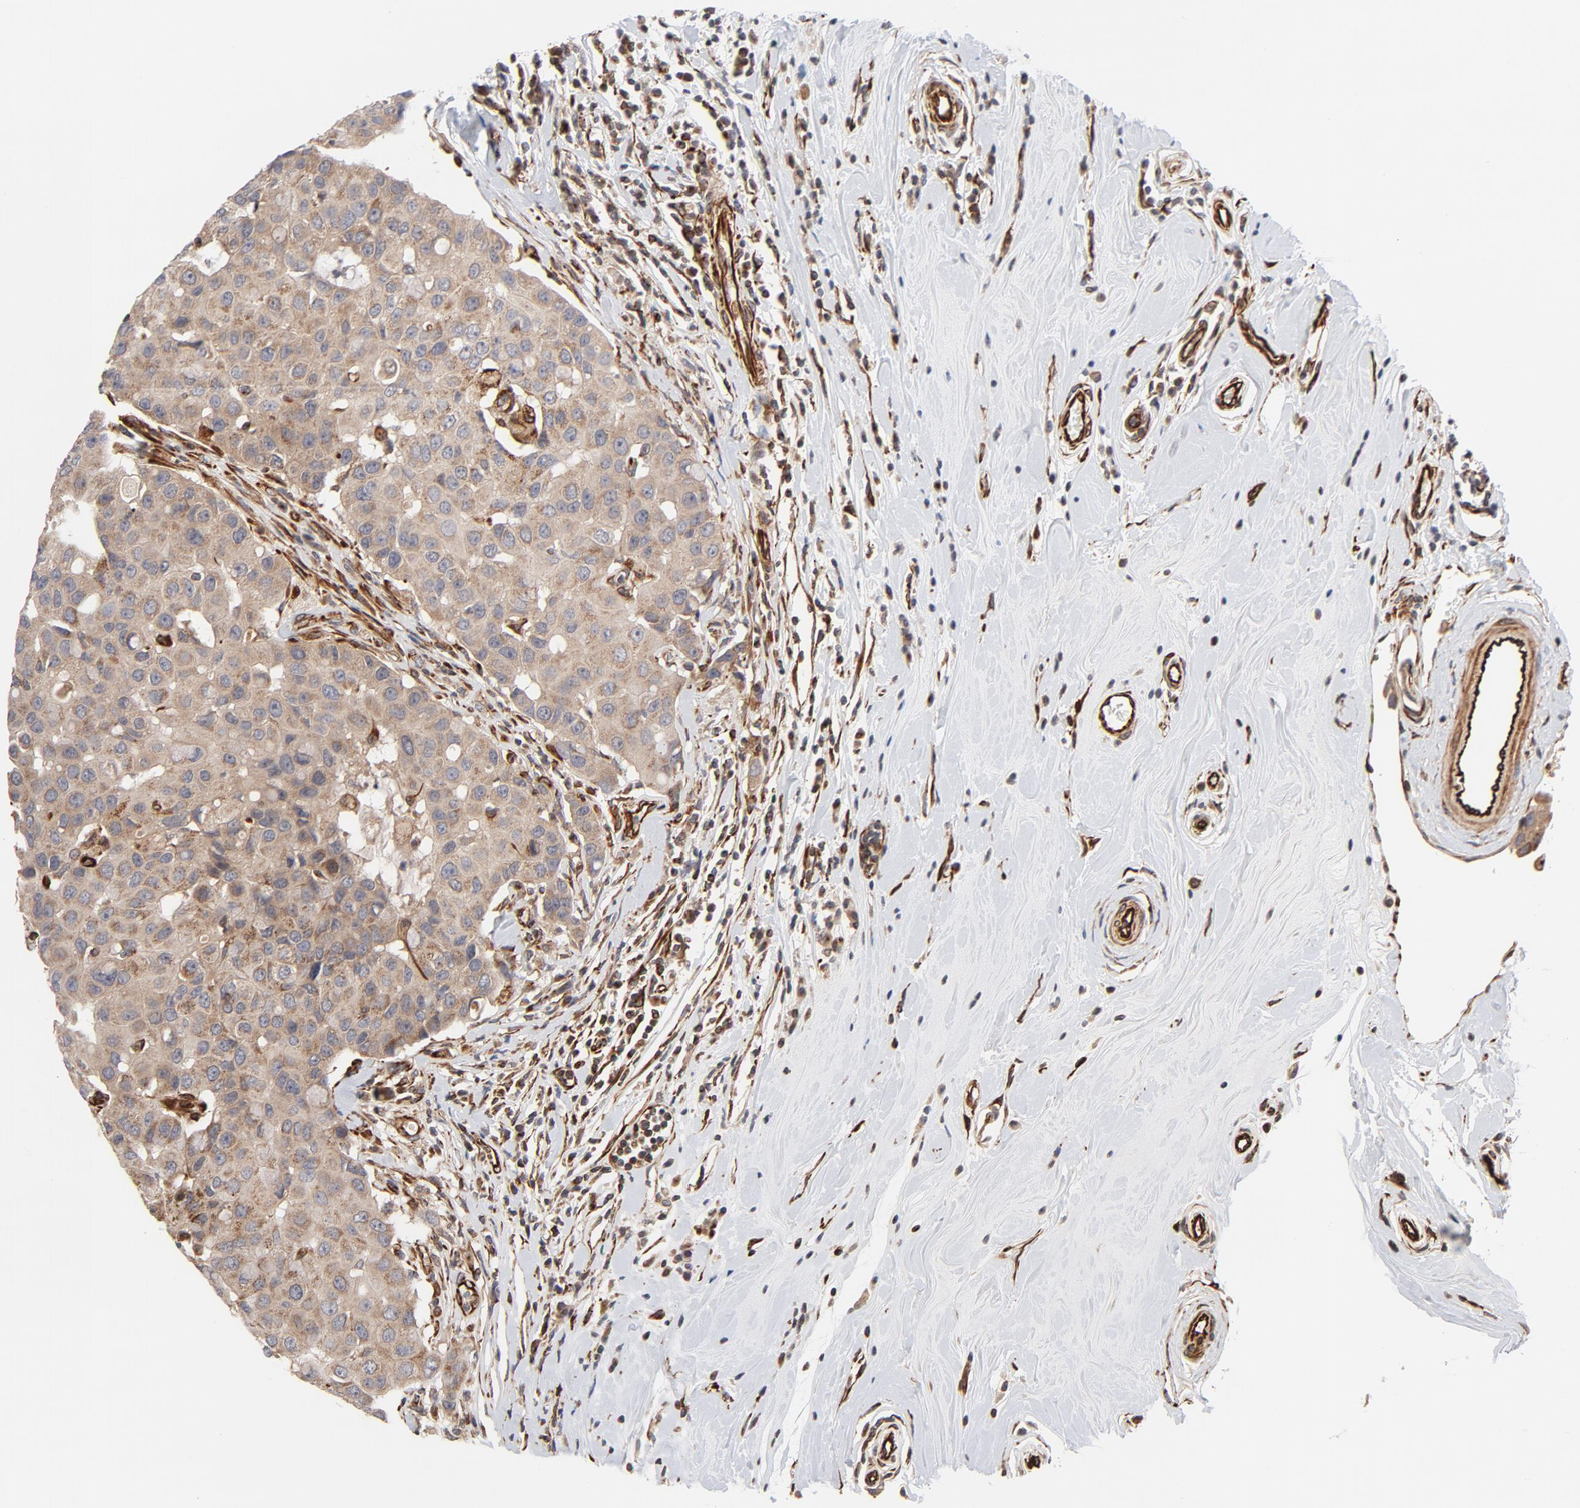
{"staining": {"intensity": "weak", "quantity": ">75%", "location": "cytoplasmic/membranous"}, "tissue": "breast cancer", "cell_type": "Tumor cells", "image_type": "cancer", "snomed": [{"axis": "morphology", "description": "Duct carcinoma"}, {"axis": "topography", "description": "Breast"}], "caption": "Breast infiltrating ductal carcinoma stained for a protein displays weak cytoplasmic/membranous positivity in tumor cells.", "gene": "DNAAF2", "patient": {"sex": "female", "age": 27}}